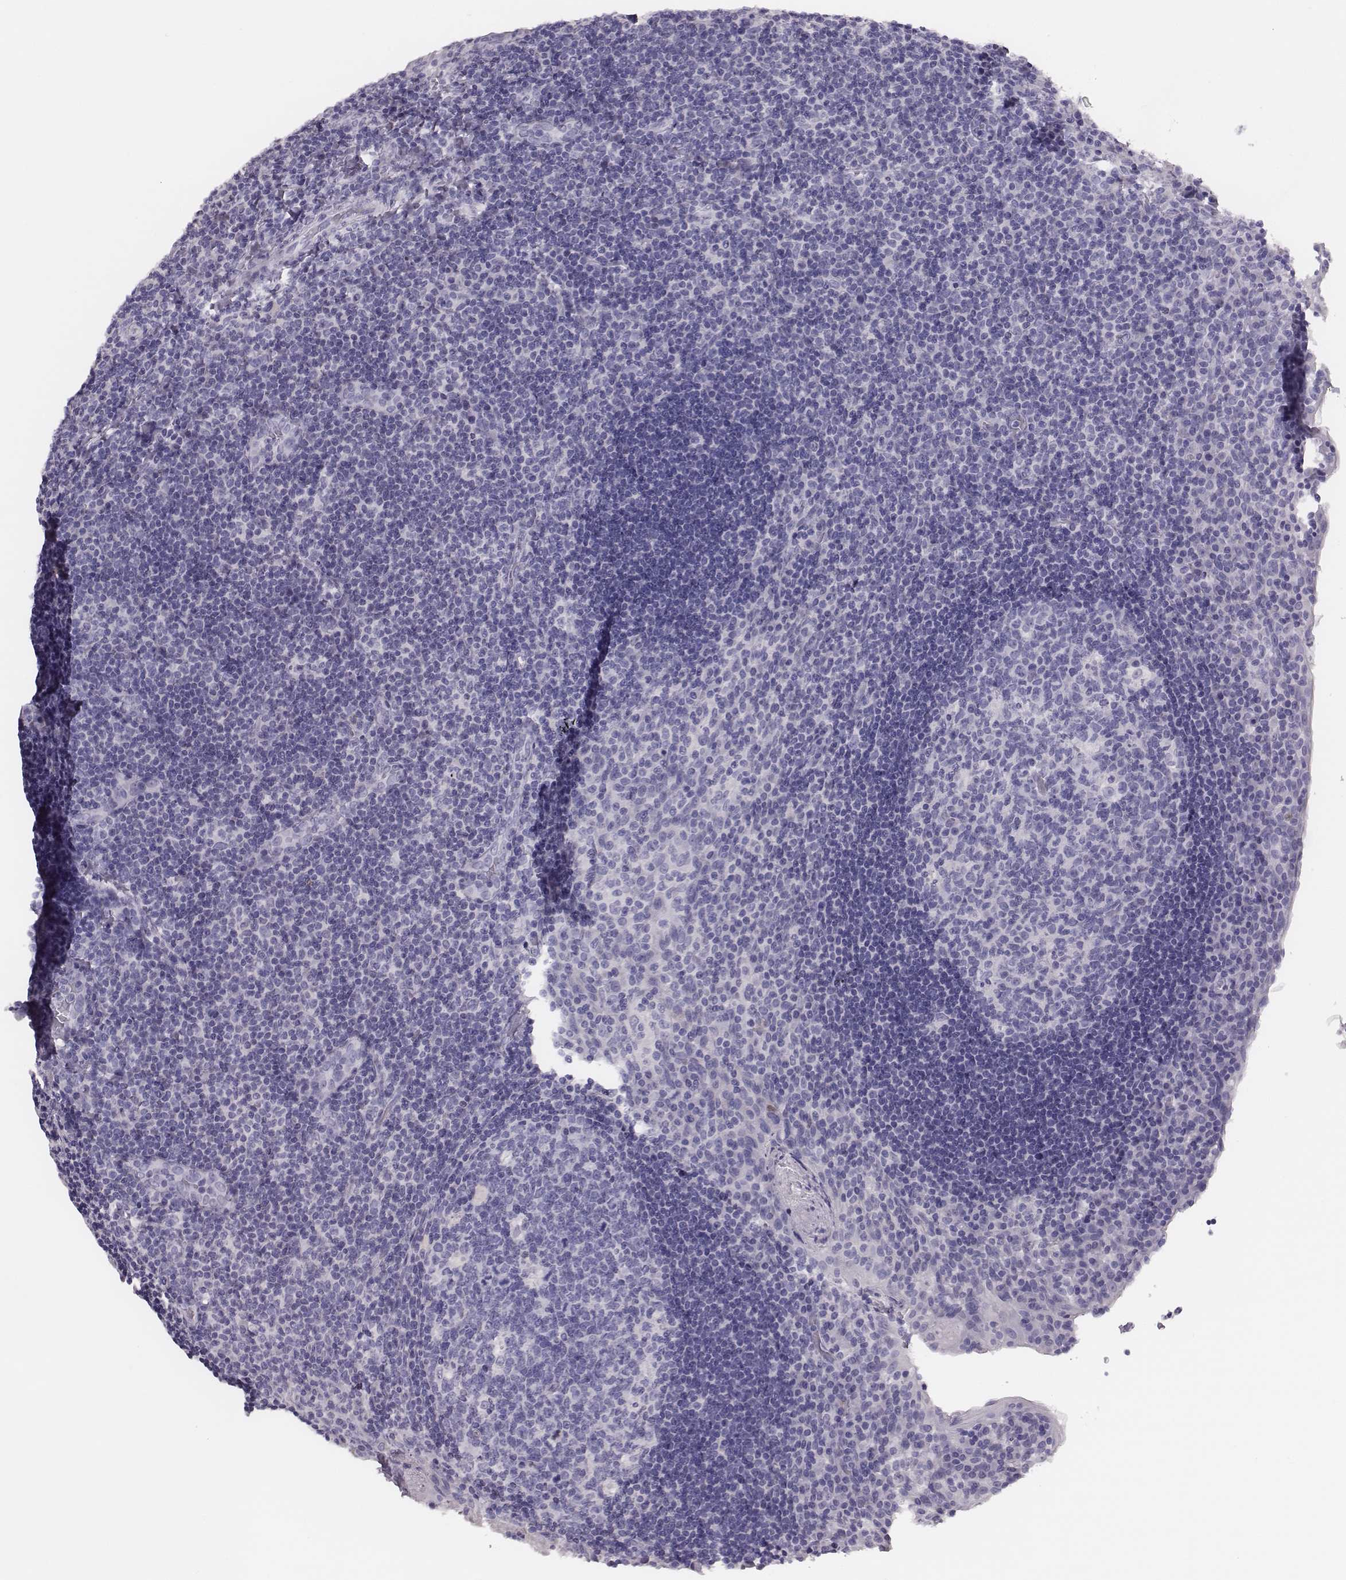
{"staining": {"intensity": "negative", "quantity": "none", "location": "none"}, "tissue": "tonsil", "cell_type": "Germinal center cells", "image_type": "normal", "snomed": [{"axis": "morphology", "description": "Normal tissue, NOS"}, {"axis": "topography", "description": "Tonsil"}], "caption": "DAB (3,3'-diaminobenzidine) immunohistochemical staining of unremarkable tonsil reveals no significant staining in germinal center cells.", "gene": "H1", "patient": {"sex": "male", "age": 17}}